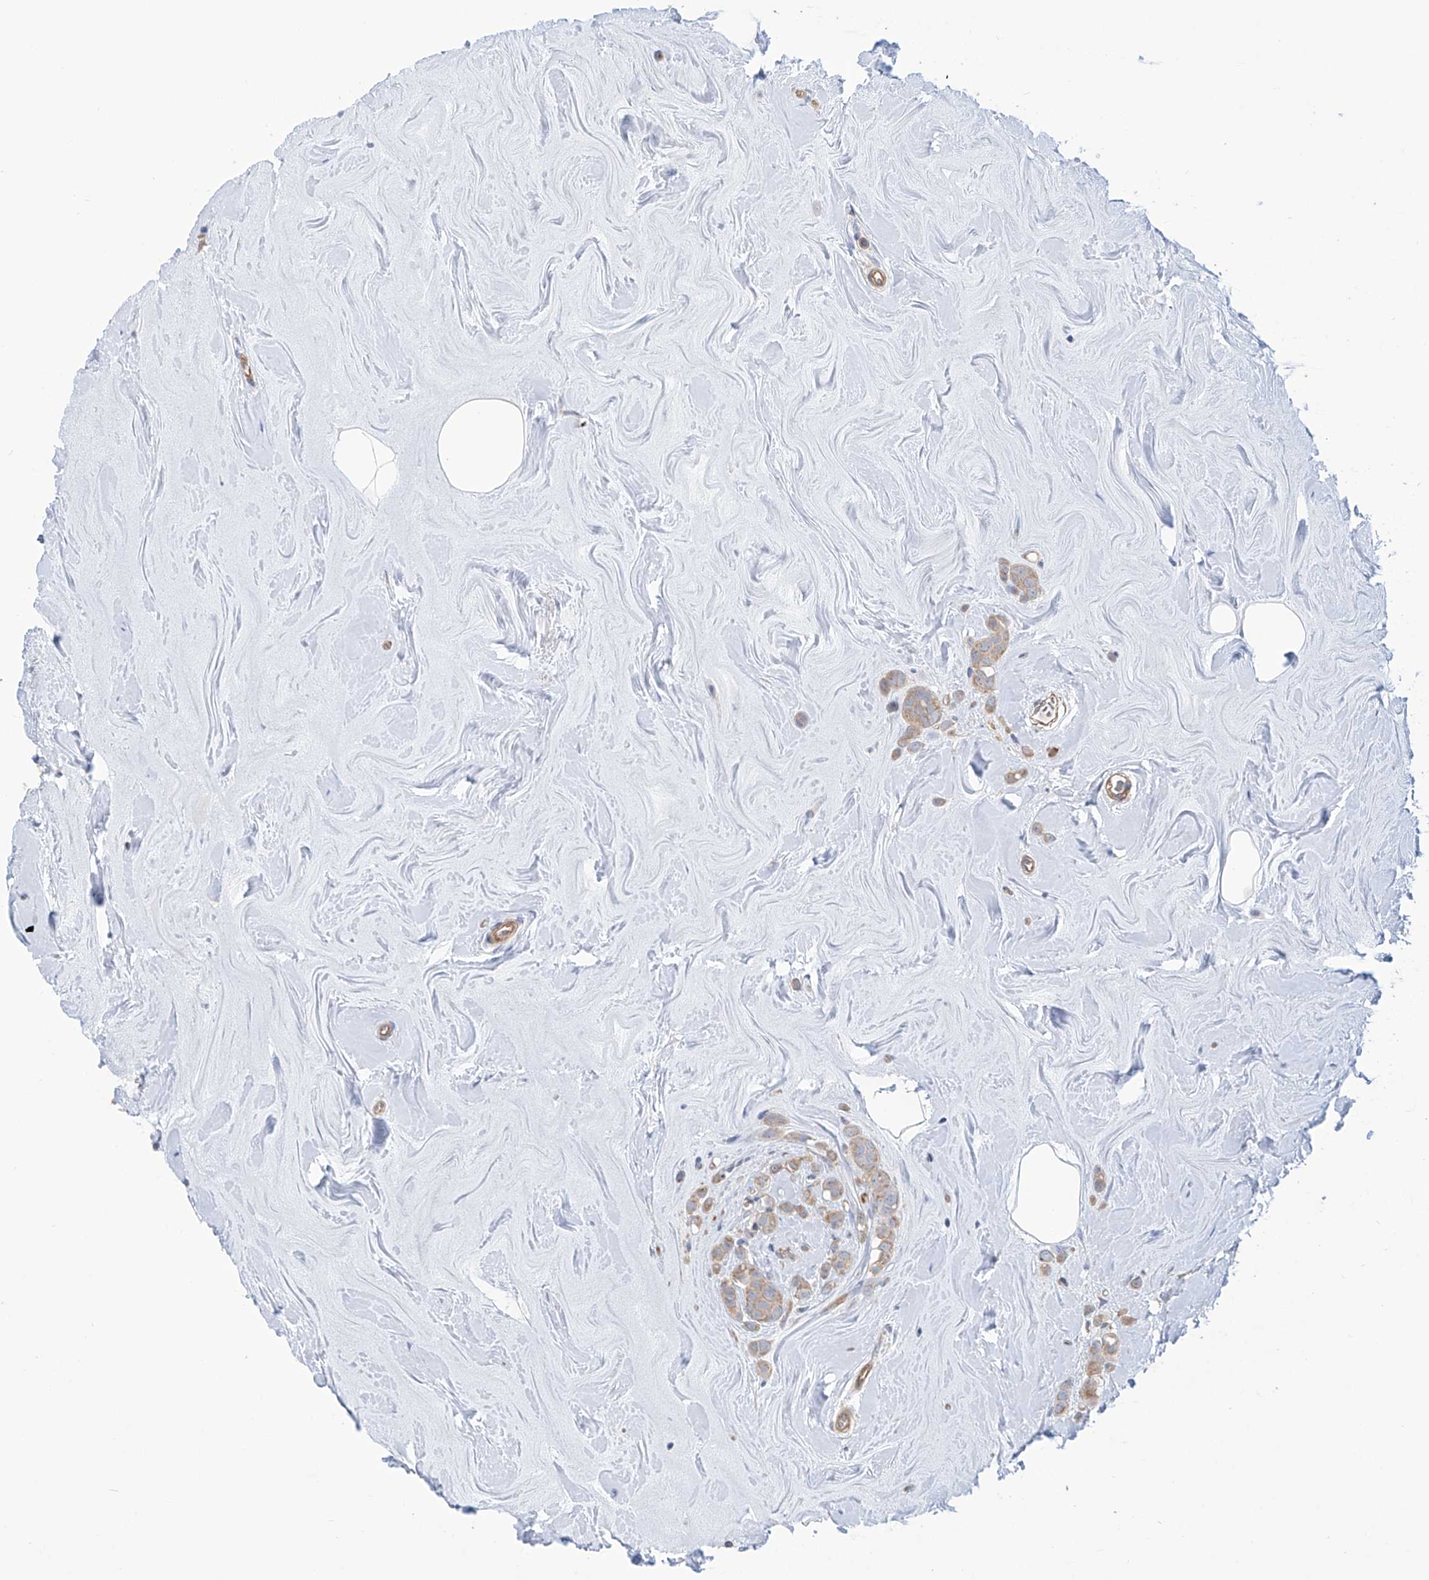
{"staining": {"intensity": "weak", "quantity": ">75%", "location": "cytoplasmic/membranous"}, "tissue": "breast cancer", "cell_type": "Tumor cells", "image_type": "cancer", "snomed": [{"axis": "morphology", "description": "Lobular carcinoma"}, {"axis": "topography", "description": "Breast"}], "caption": "The immunohistochemical stain highlights weak cytoplasmic/membranous staining in tumor cells of breast cancer (lobular carcinoma) tissue.", "gene": "TMEM209", "patient": {"sex": "female", "age": 47}}